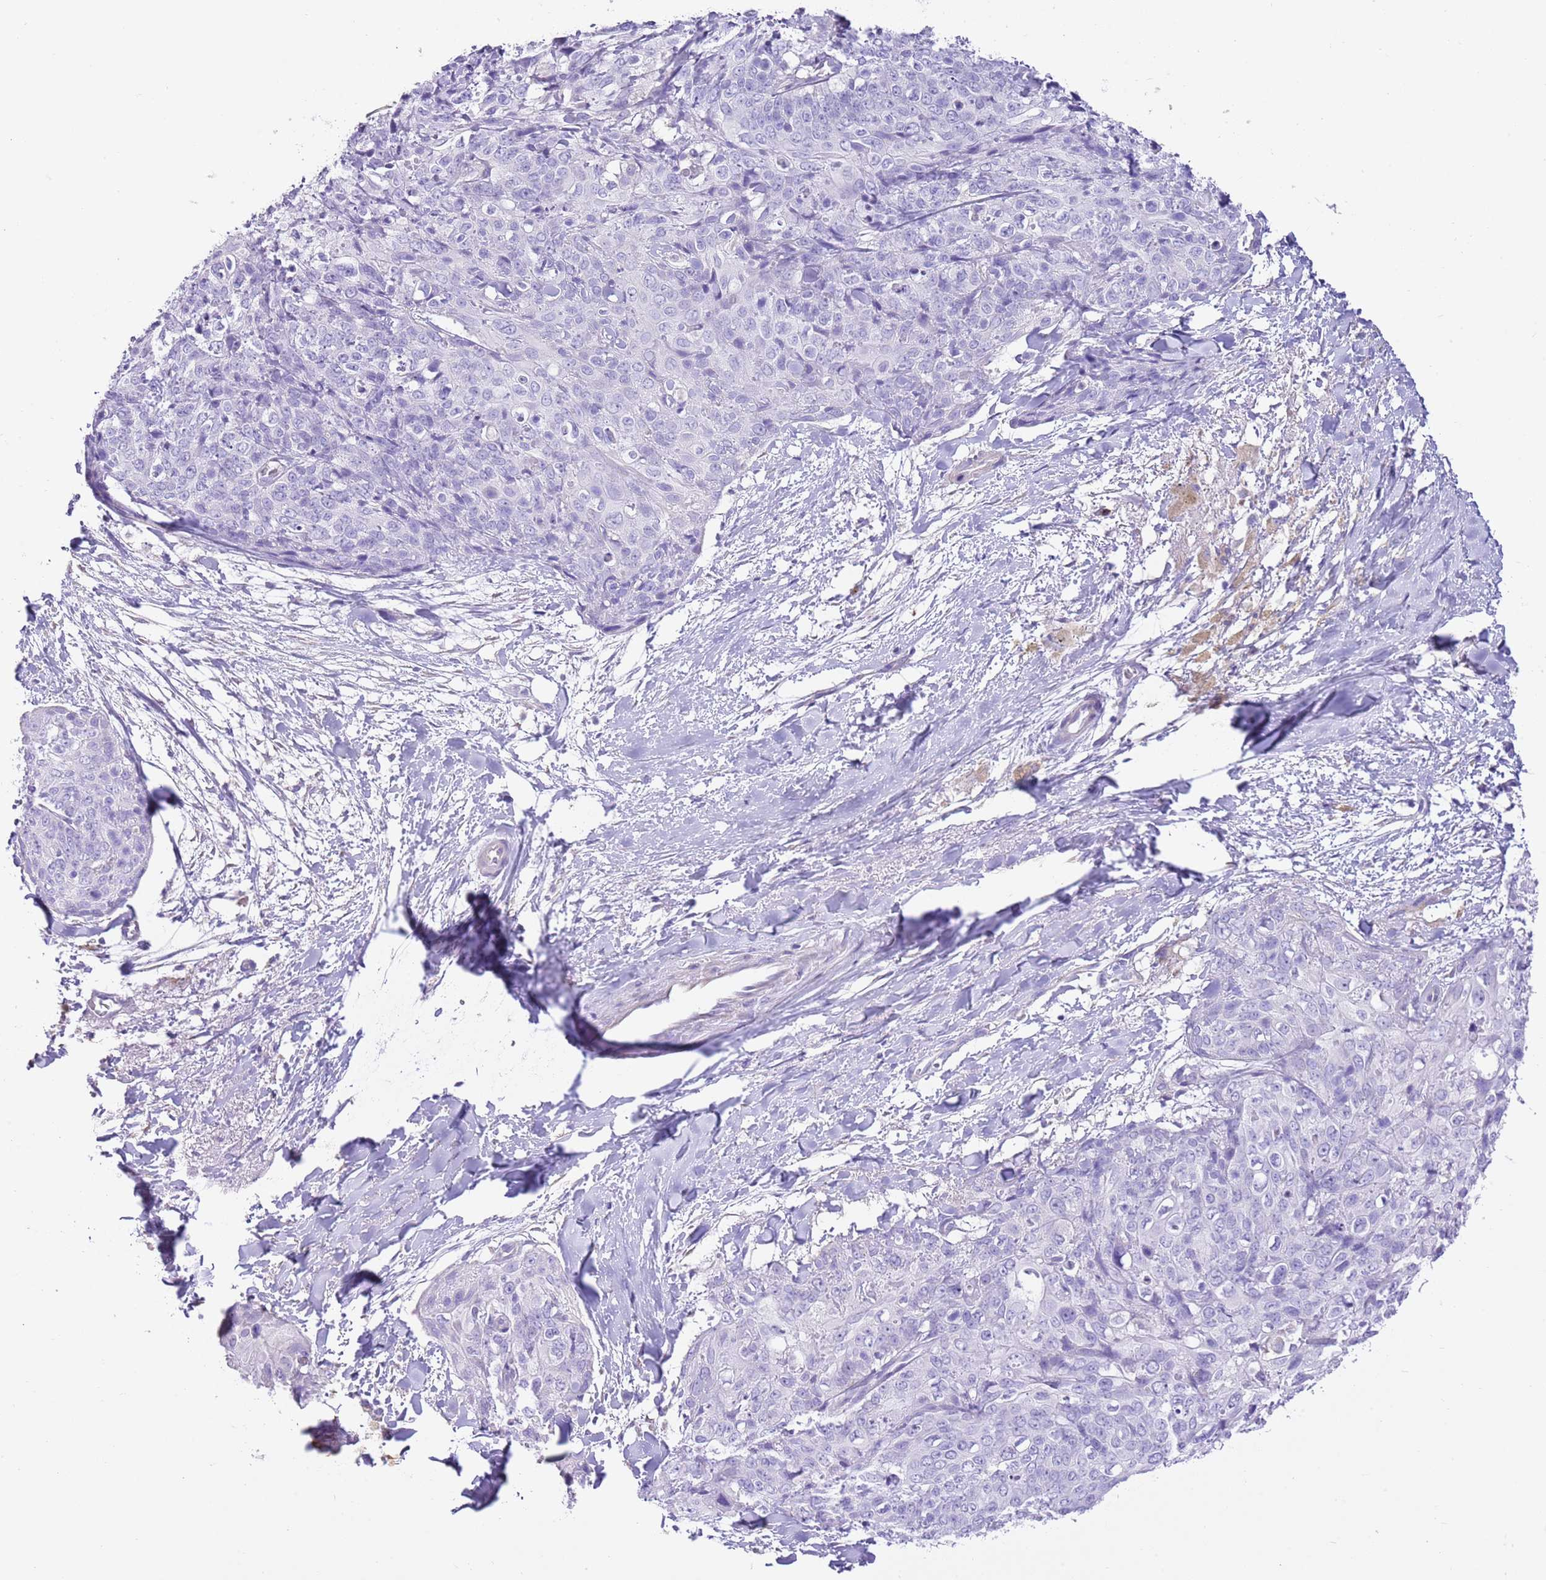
{"staining": {"intensity": "negative", "quantity": "none", "location": "none"}, "tissue": "skin cancer", "cell_type": "Tumor cells", "image_type": "cancer", "snomed": [{"axis": "morphology", "description": "Squamous cell carcinoma, NOS"}, {"axis": "topography", "description": "Skin"}, {"axis": "topography", "description": "Vulva"}], "caption": "Immunohistochemistry (IHC) histopathology image of skin squamous cell carcinoma stained for a protein (brown), which reveals no positivity in tumor cells.", "gene": "AAR2", "patient": {"sex": "female", "age": 85}}